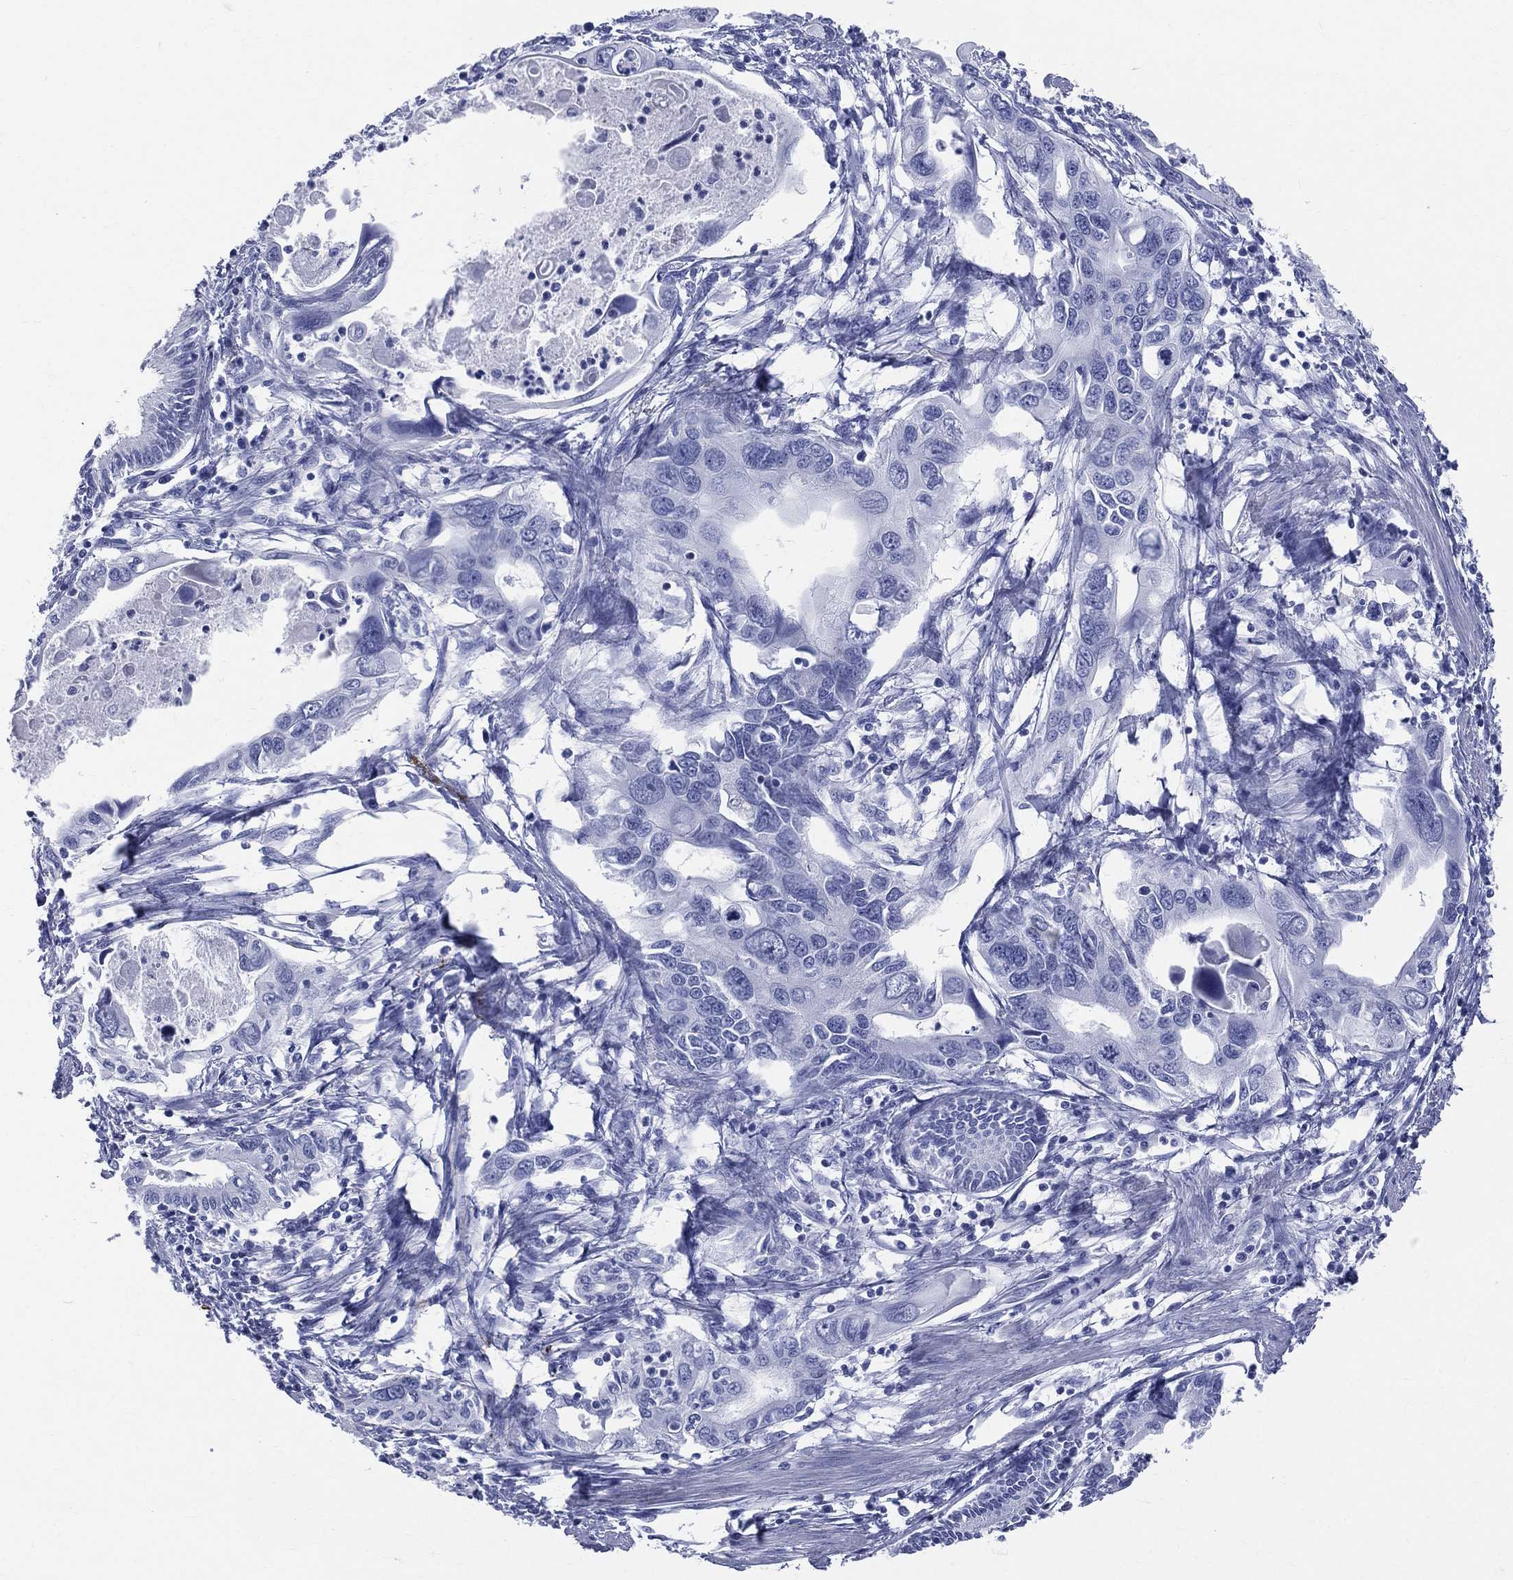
{"staining": {"intensity": "negative", "quantity": "none", "location": "none"}, "tissue": "pancreatic cancer", "cell_type": "Tumor cells", "image_type": "cancer", "snomed": [{"axis": "morphology", "description": "Adenocarcinoma, NOS"}, {"axis": "topography", "description": "Pancreas"}], "caption": "Tumor cells show no significant expression in pancreatic cancer (adenocarcinoma).", "gene": "SYP", "patient": {"sex": "male", "age": 60}}